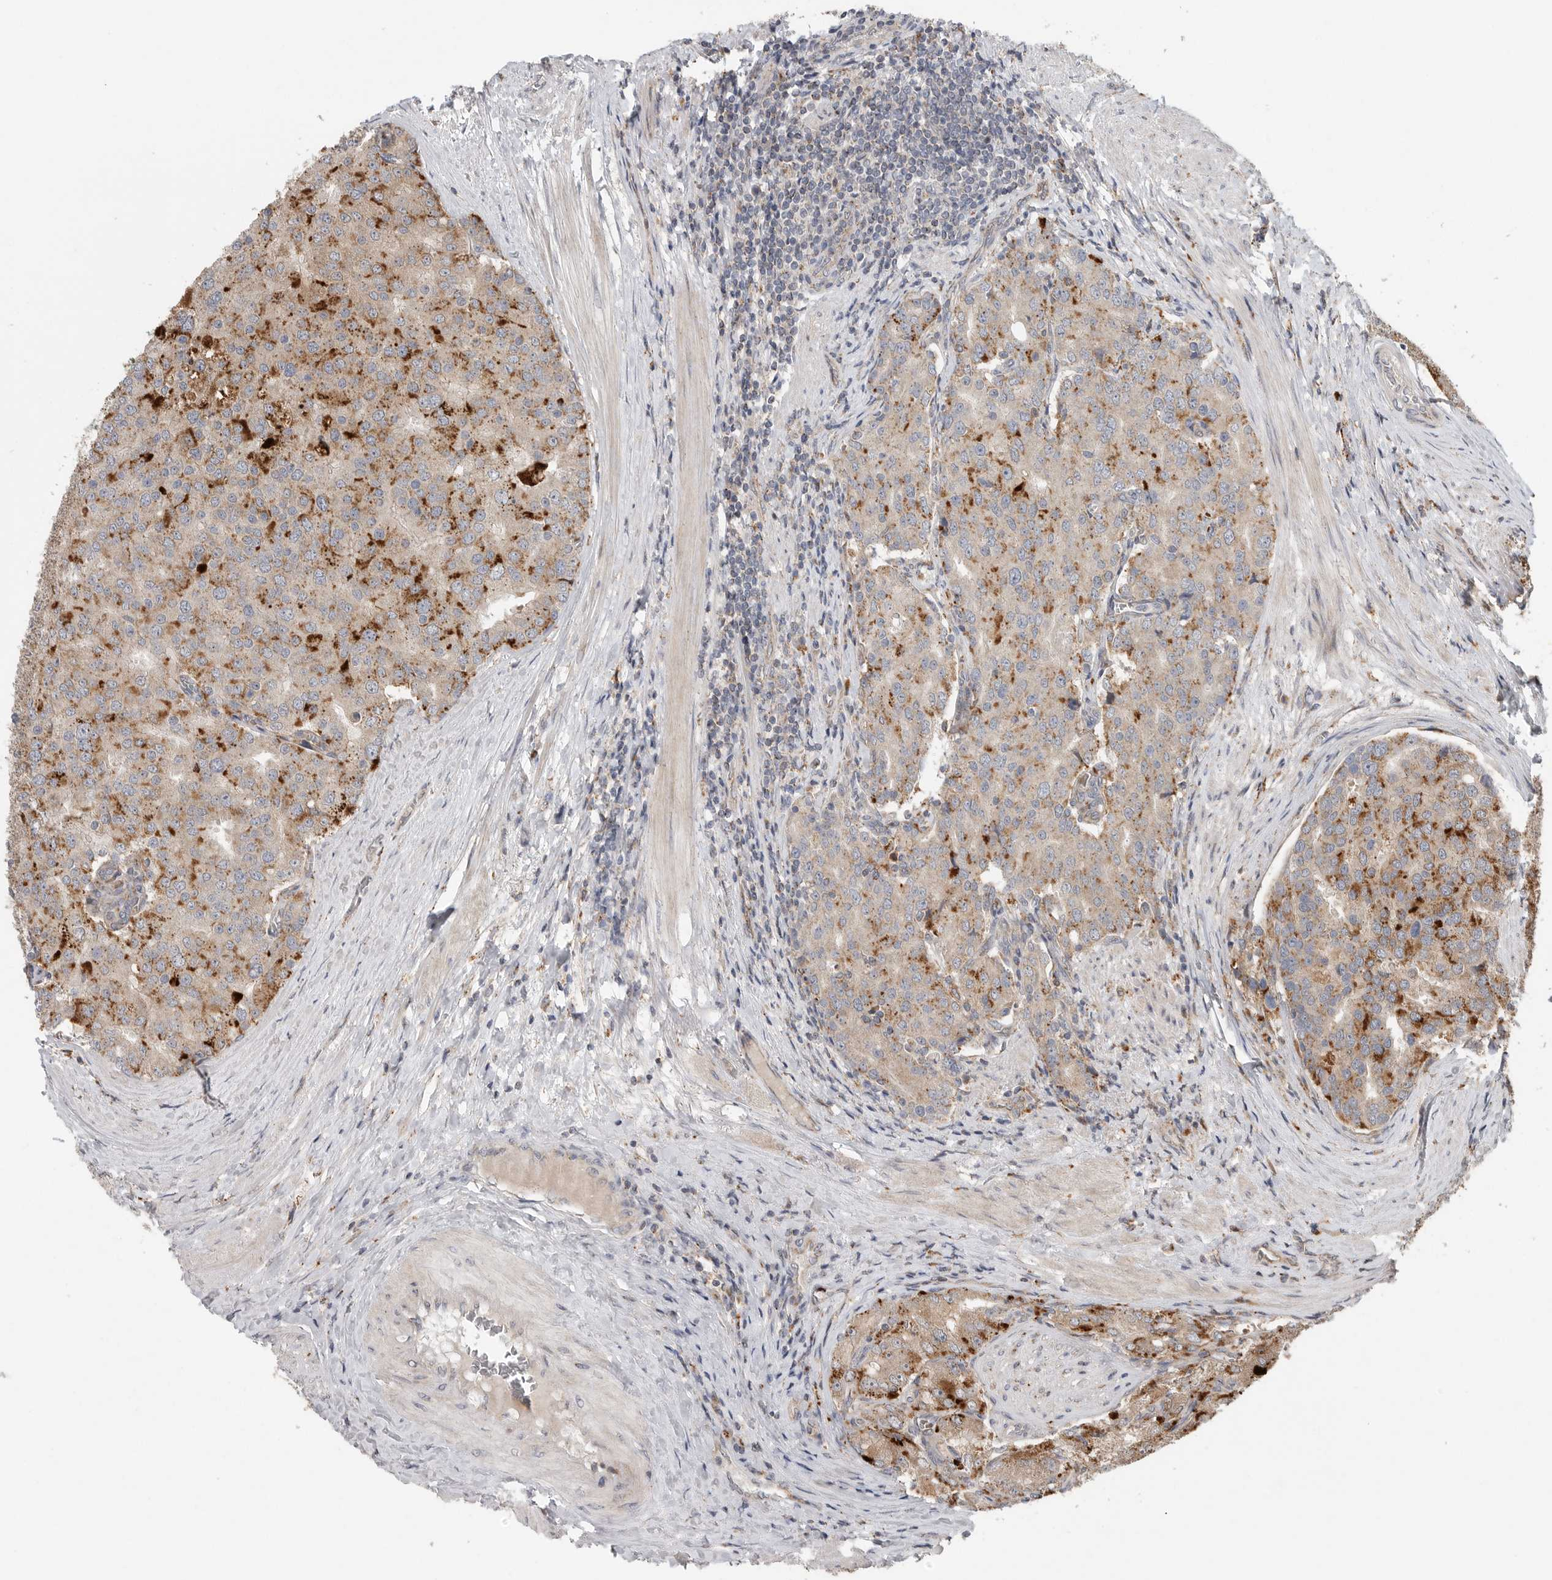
{"staining": {"intensity": "strong", "quantity": ">75%", "location": "cytoplasmic/membranous"}, "tissue": "prostate cancer", "cell_type": "Tumor cells", "image_type": "cancer", "snomed": [{"axis": "morphology", "description": "Adenocarcinoma, High grade"}, {"axis": "topography", "description": "Prostate"}], "caption": "Strong cytoplasmic/membranous positivity is seen in about >75% of tumor cells in prostate cancer.", "gene": "GALNS", "patient": {"sex": "male", "age": 50}}